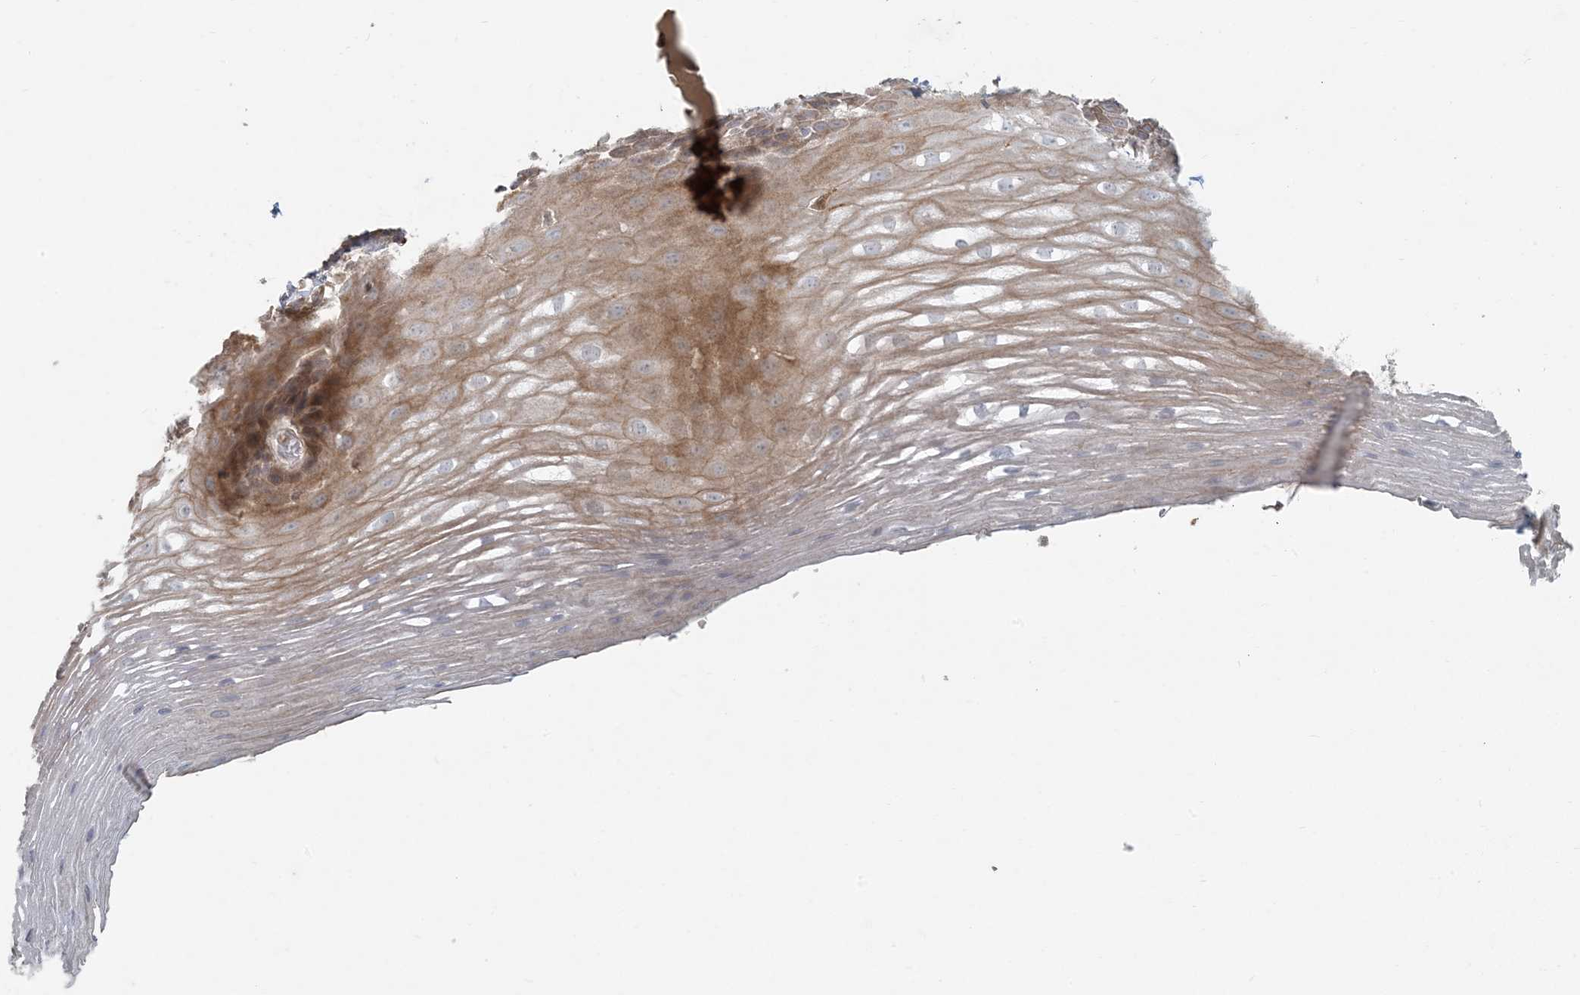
{"staining": {"intensity": "moderate", "quantity": "<25%", "location": "cytoplasmic/membranous,nuclear"}, "tissue": "esophagus", "cell_type": "Squamous epithelial cells", "image_type": "normal", "snomed": [{"axis": "morphology", "description": "Normal tissue, NOS"}, {"axis": "topography", "description": "Esophagus"}], "caption": "Brown immunohistochemical staining in unremarkable esophagus exhibits moderate cytoplasmic/membranous,nuclear staining in approximately <25% of squamous epithelial cells.", "gene": "HACL1", "patient": {"sex": "male", "age": 62}}